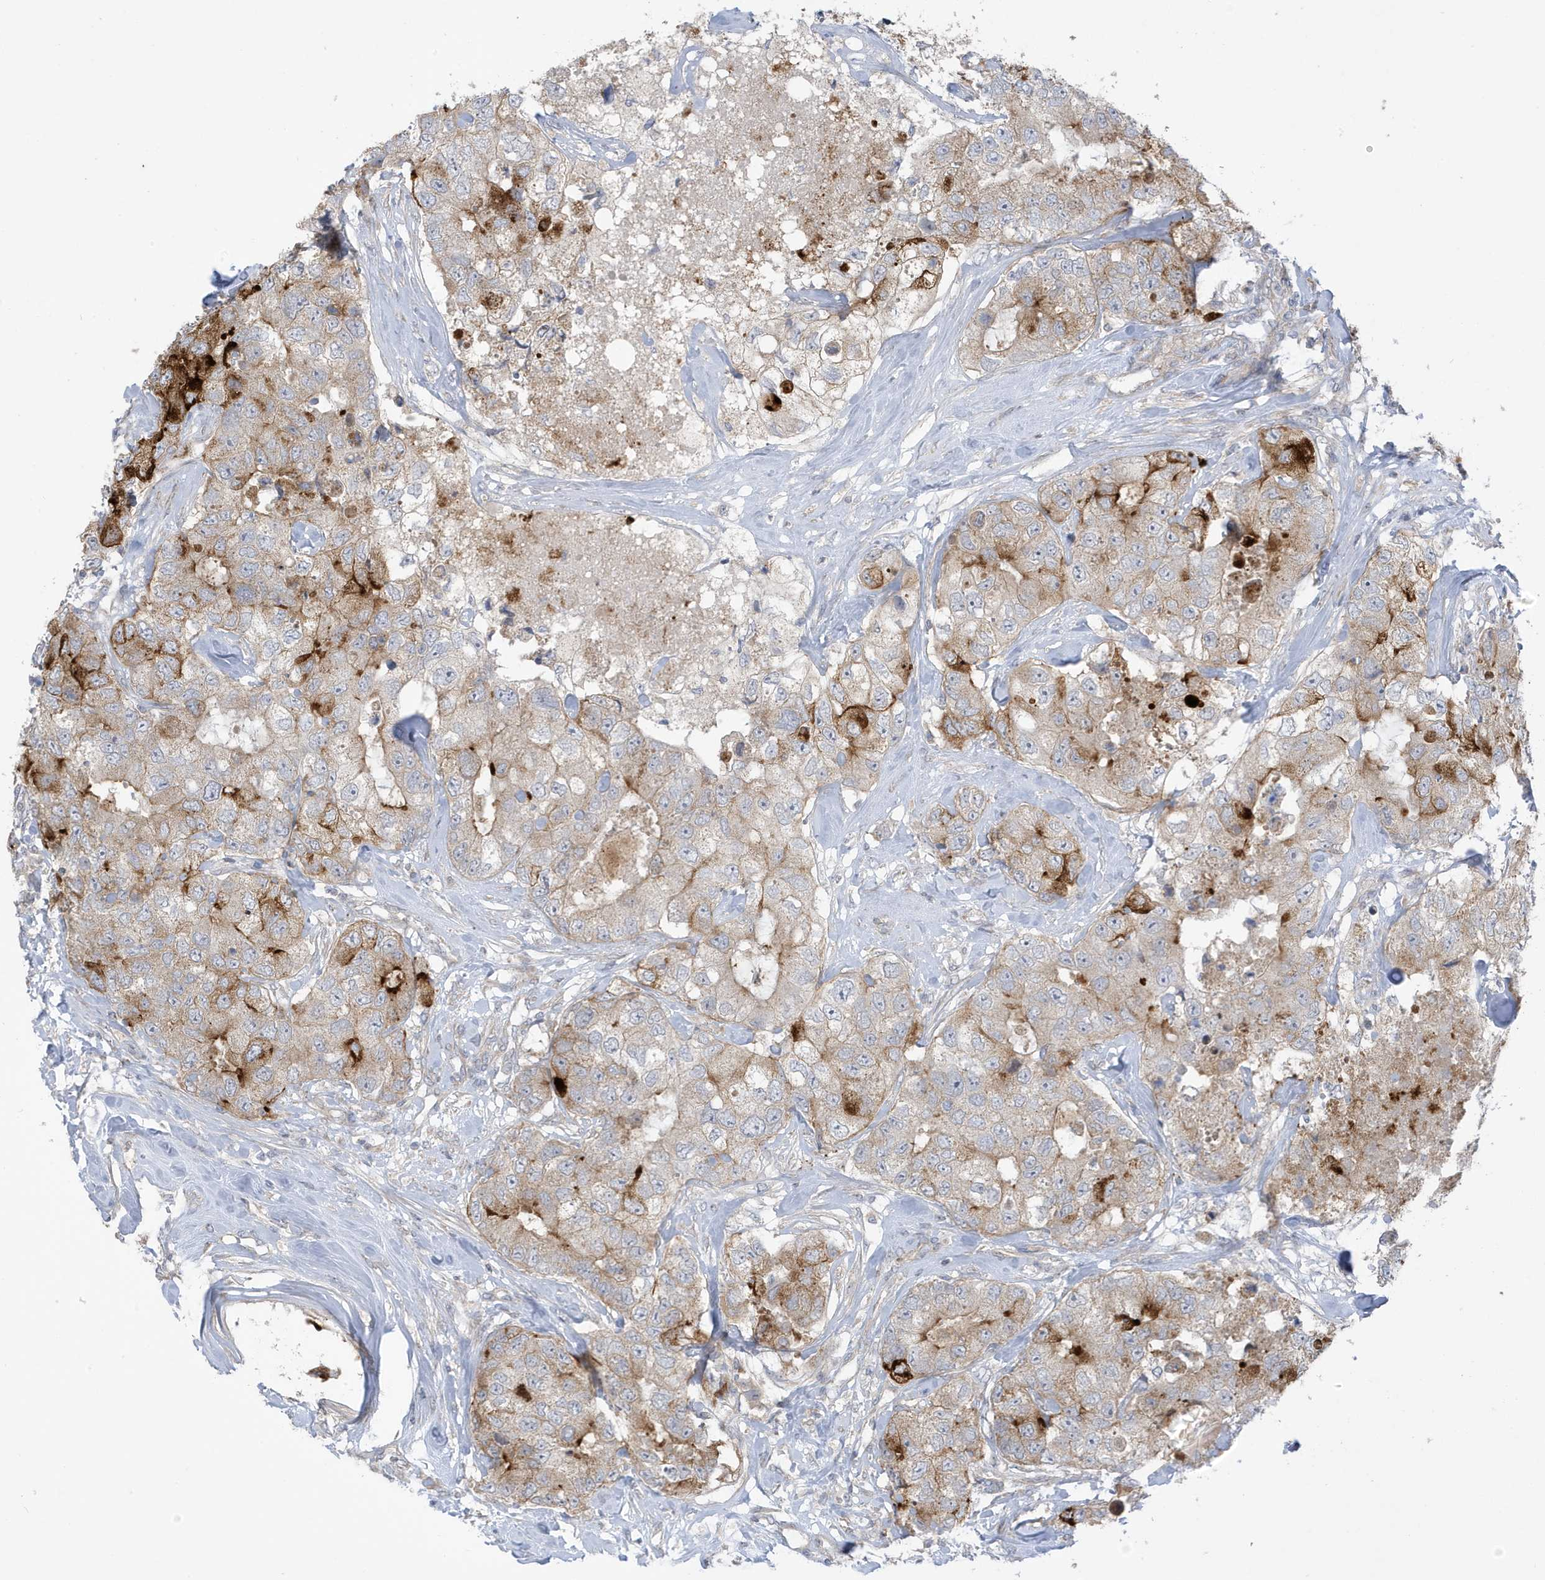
{"staining": {"intensity": "strong", "quantity": "<25%", "location": "cytoplasmic/membranous"}, "tissue": "breast cancer", "cell_type": "Tumor cells", "image_type": "cancer", "snomed": [{"axis": "morphology", "description": "Duct carcinoma"}, {"axis": "topography", "description": "Breast"}], "caption": "IHC (DAB (3,3'-diaminobenzidine)) staining of breast cancer (intraductal carcinoma) displays strong cytoplasmic/membranous protein staining in approximately <25% of tumor cells. The protein of interest is shown in brown color, while the nuclei are stained blue.", "gene": "ATP13A5", "patient": {"sex": "female", "age": 62}}